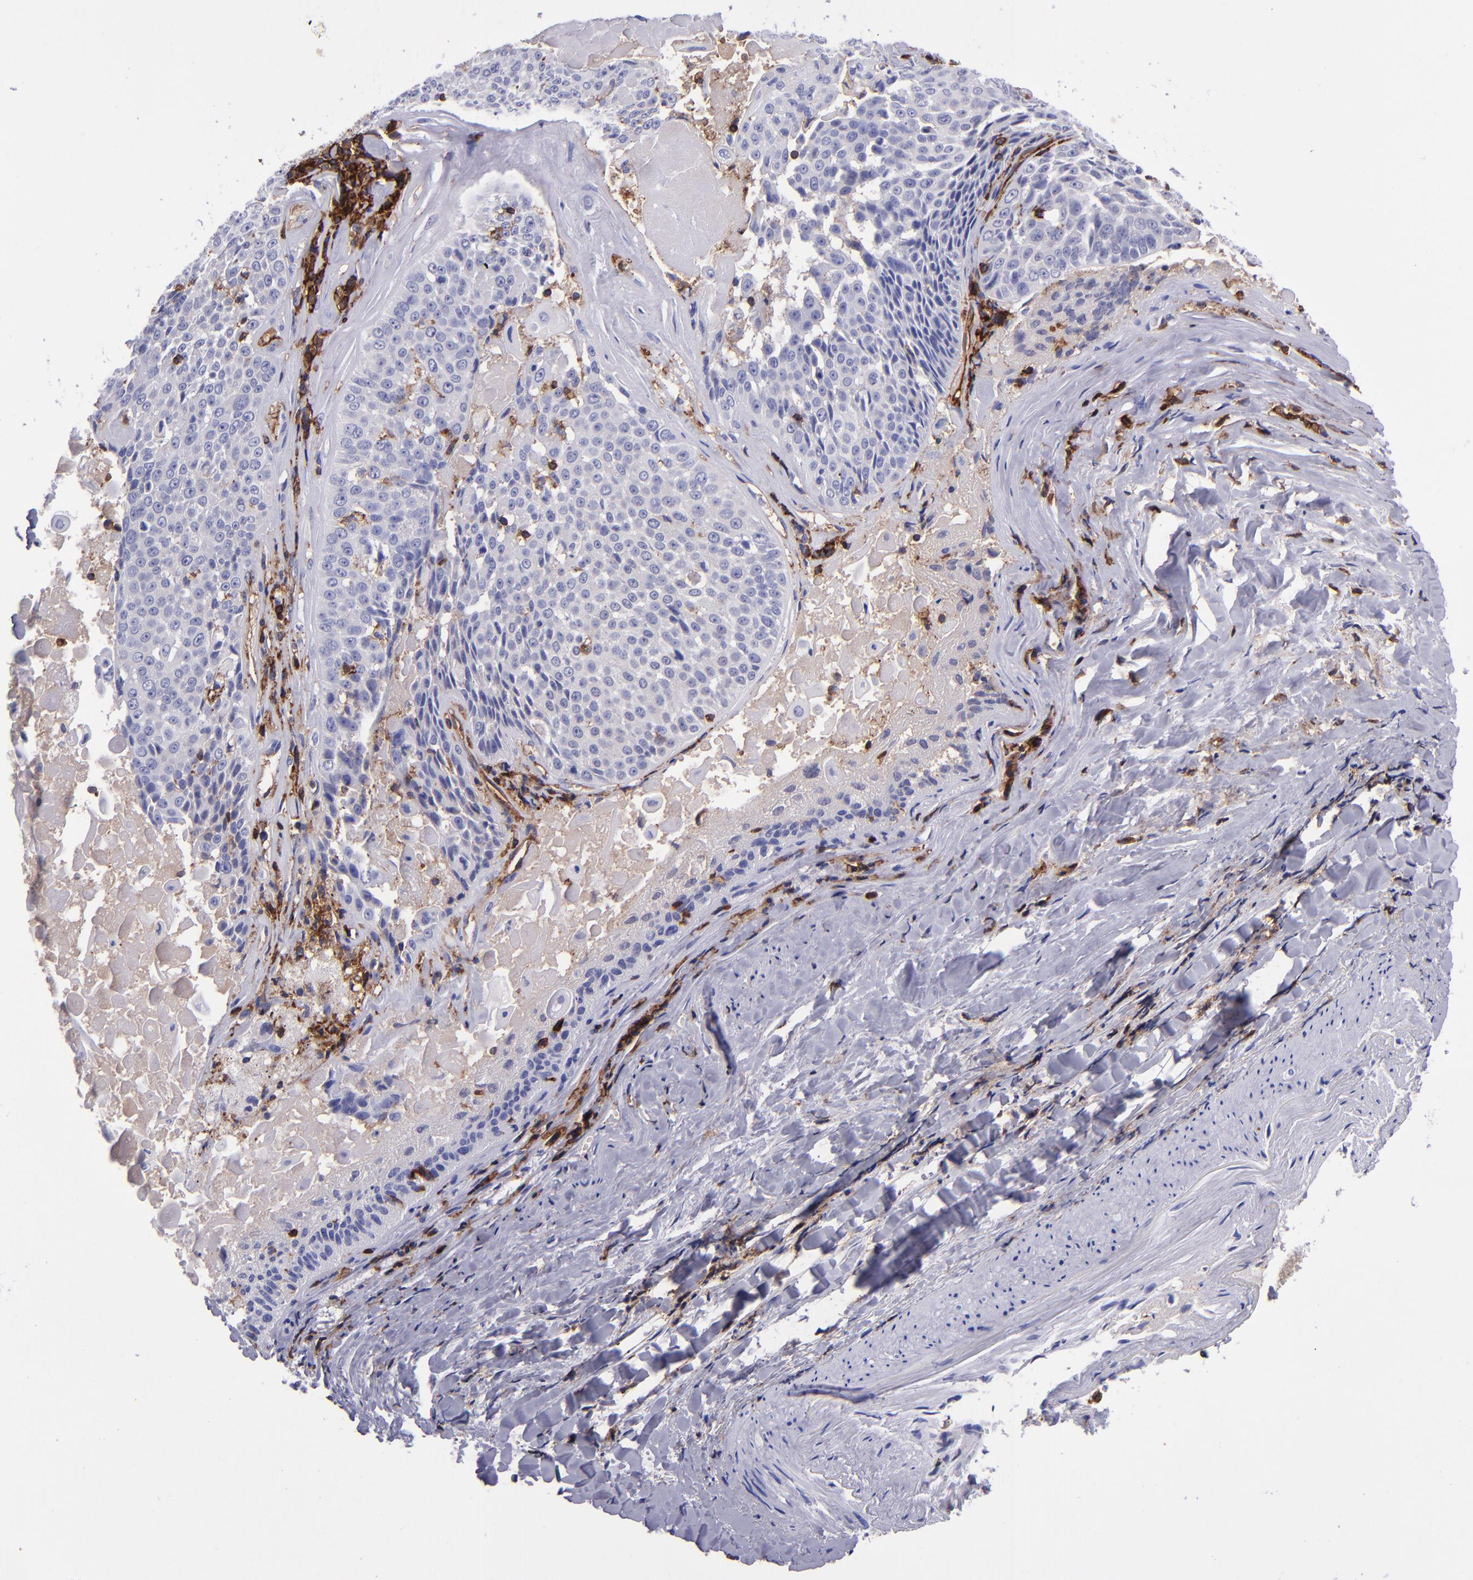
{"staining": {"intensity": "negative", "quantity": "none", "location": "none"}, "tissue": "lung cancer", "cell_type": "Tumor cells", "image_type": "cancer", "snomed": [{"axis": "morphology", "description": "Adenocarcinoma, NOS"}, {"axis": "topography", "description": "Lung"}], "caption": "Human lung cancer (adenocarcinoma) stained for a protein using immunohistochemistry exhibits no positivity in tumor cells.", "gene": "ICAM3", "patient": {"sex": "male", "age": 60}}